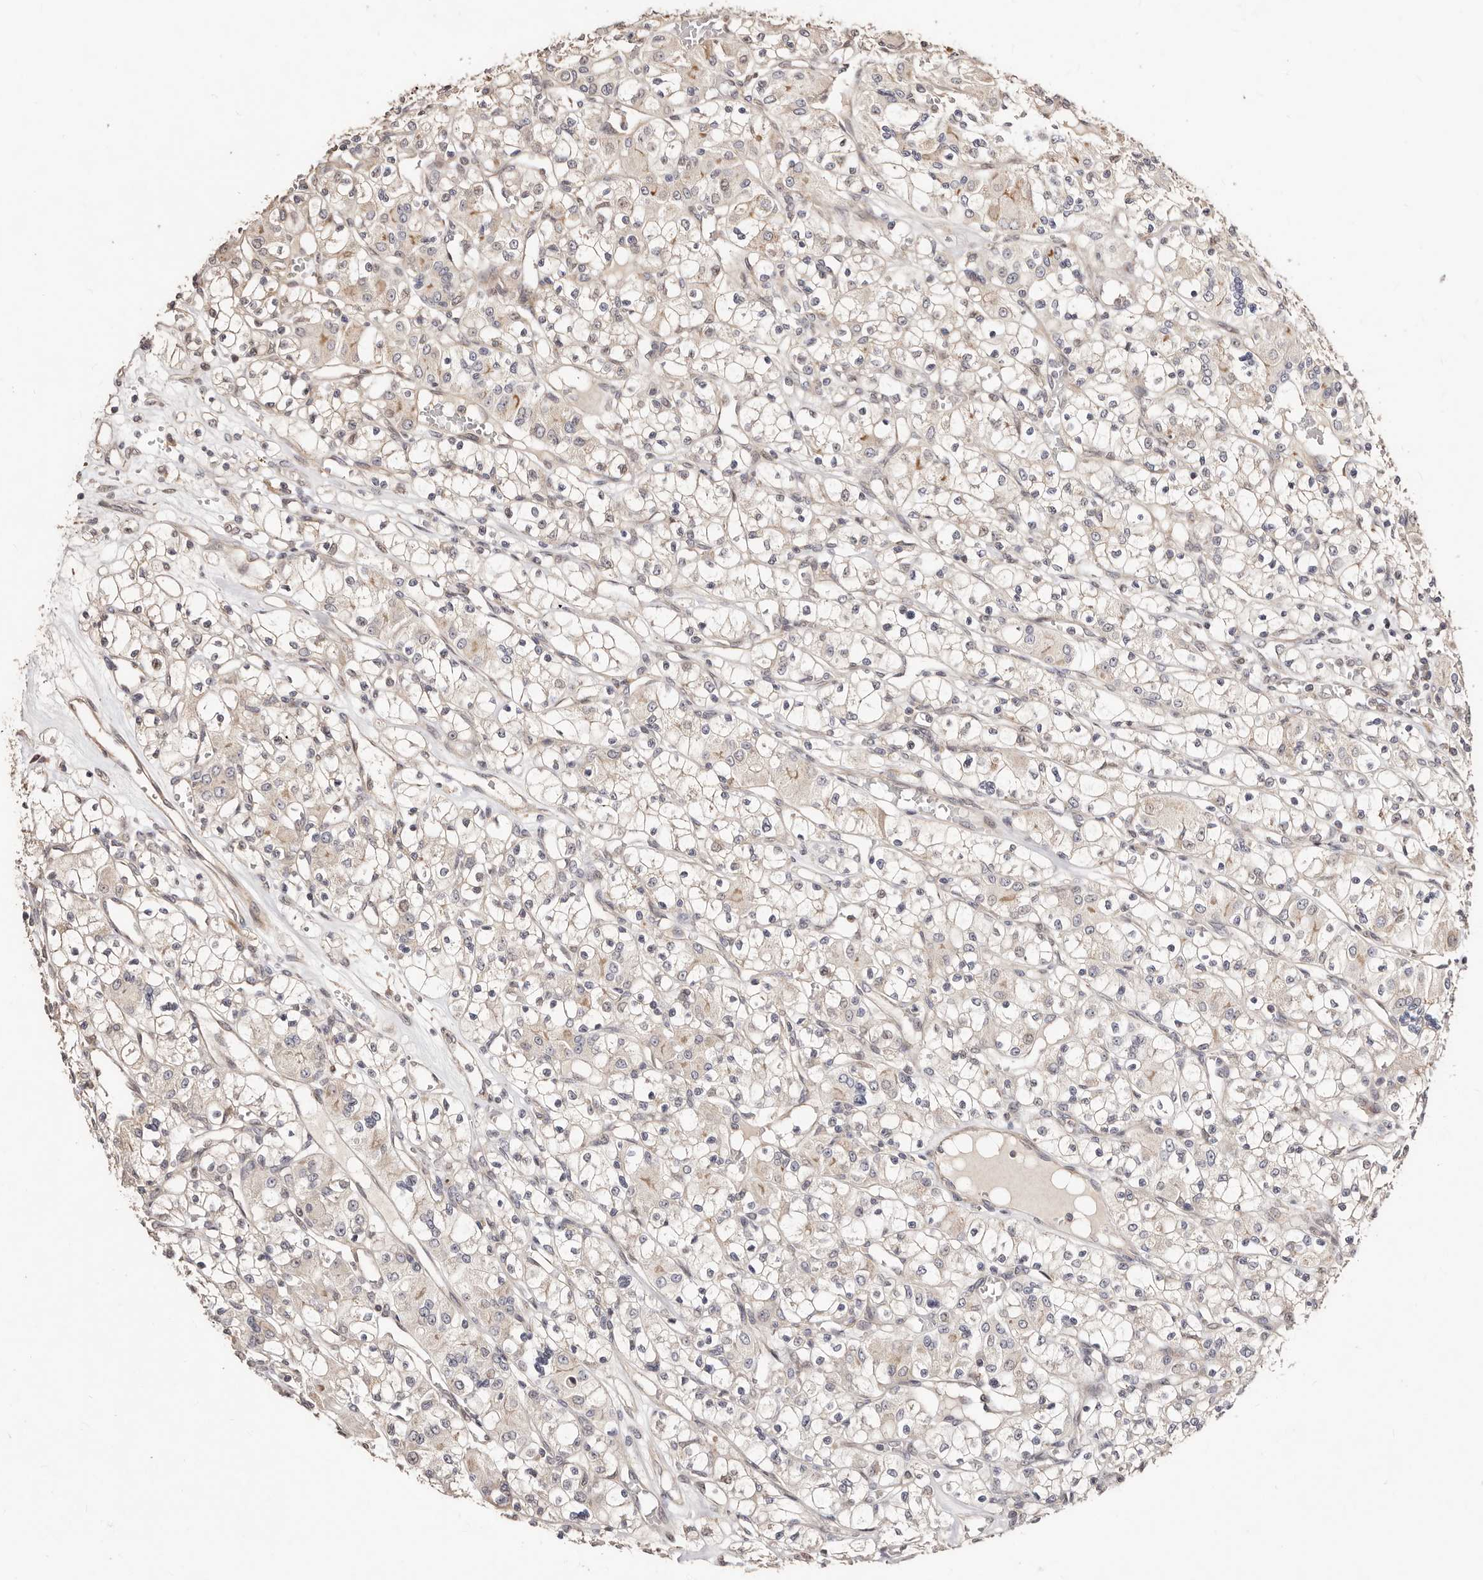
{"staining": {"intensity": "negative", "quantity": "none", "location": "none"}, "tissue": "renal cancer", "cell_type": "Tumor cells", "image_type": "cancer", "snomed": [{"axis": "morphology", "description": "Adenocarcinoma, NOS"}, {"axis": "topography", "description": "Kidney"}], "caption": "This is an IHC photomicrograph of renal cancer. There is no positivity in tumor cells.", "gene": "APOL6", "patient": {"sex": "female", "age": 59}}